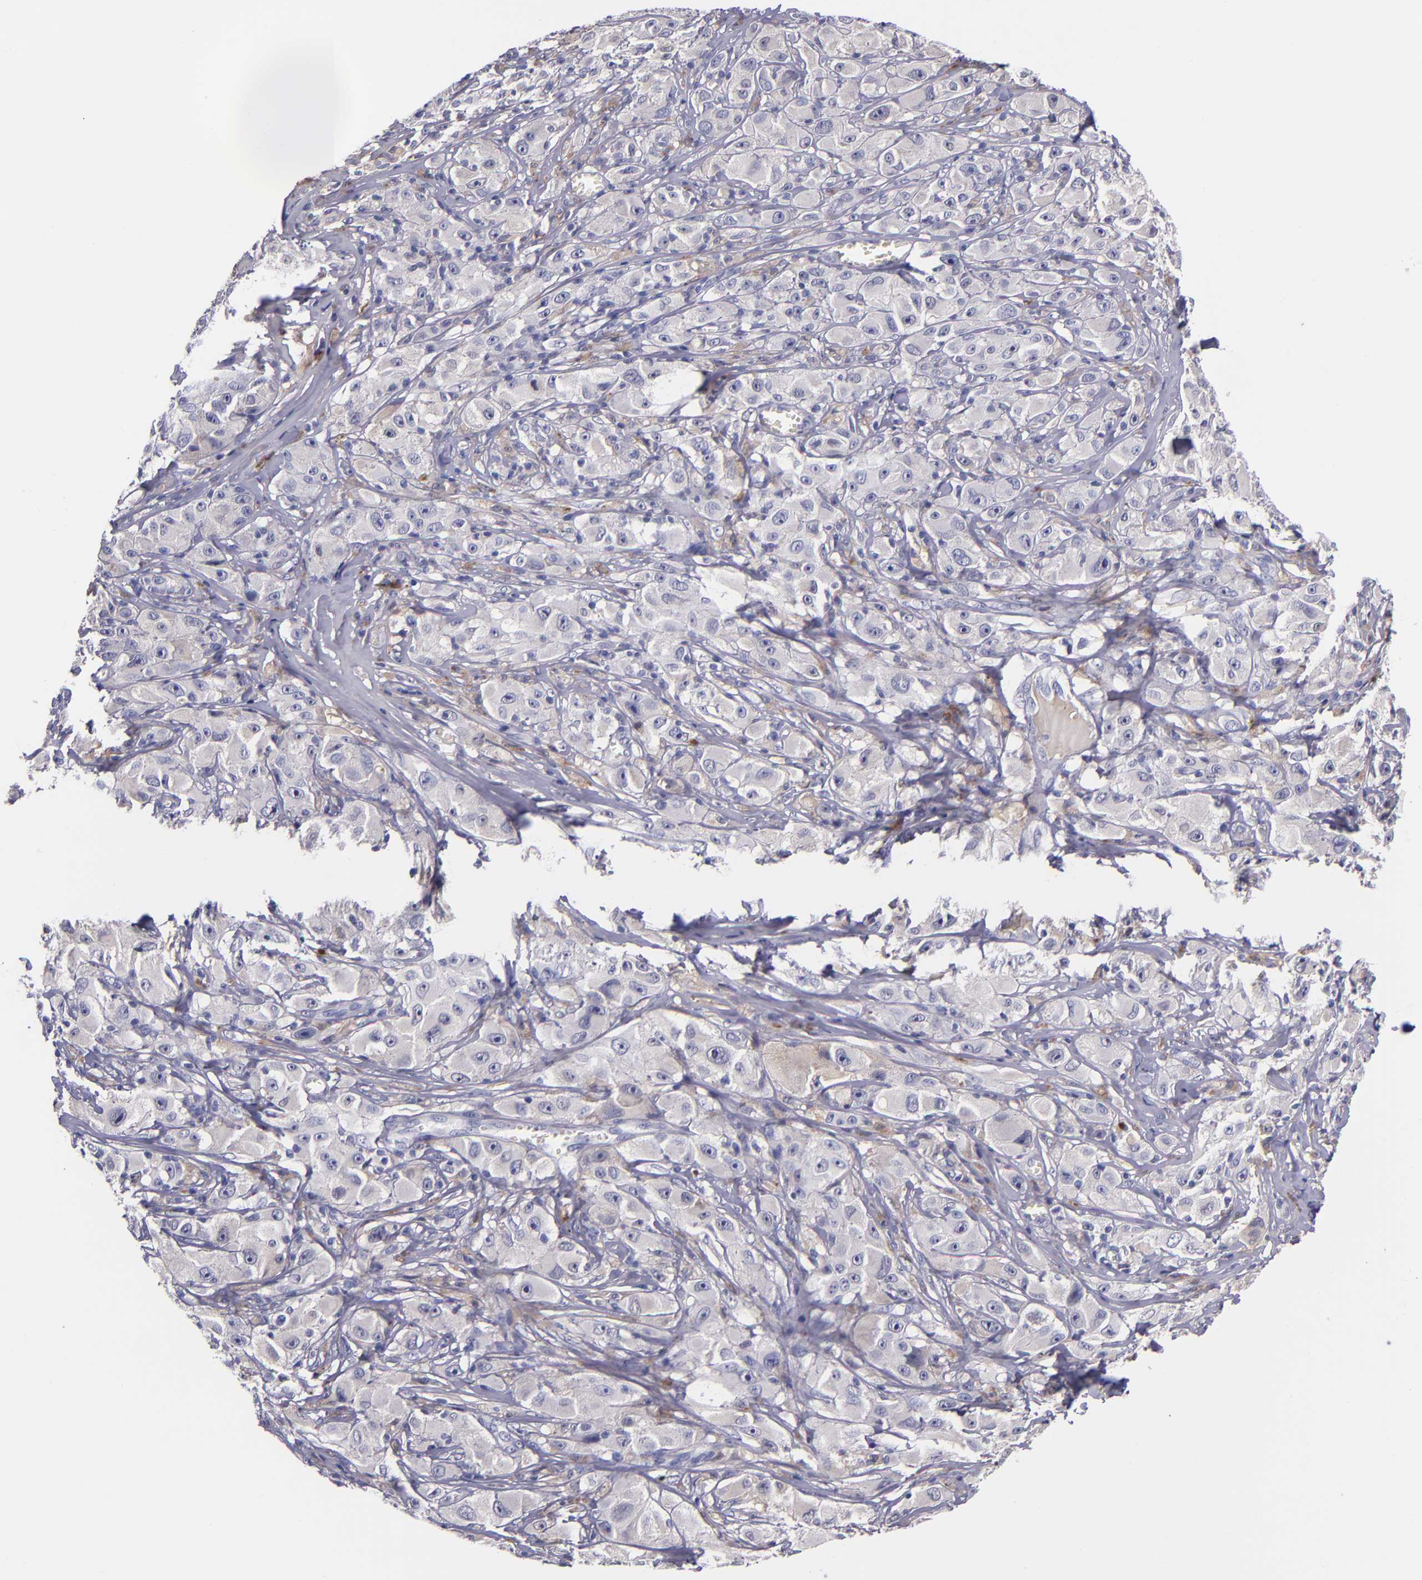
{"staining": {"intensity": "negative", "quantity": "none", "location": "none"}, "tissue": "melanoma", "cell_type": "Tumor cells", "image_type": "cancer", "snomed": [{"axis": "morphology", "description": "Malignant melanoma, NOS"}, {"axis": "topography", "description": "Skin"}], "caption": "Immunohistochemistry (IHC) image of neoplastic tissue: human melanoma stained with DAB shows no significant protein positivity in tumor cells.", "gene": "RBP4", "patient": {"sex": "male", "age": 56}}